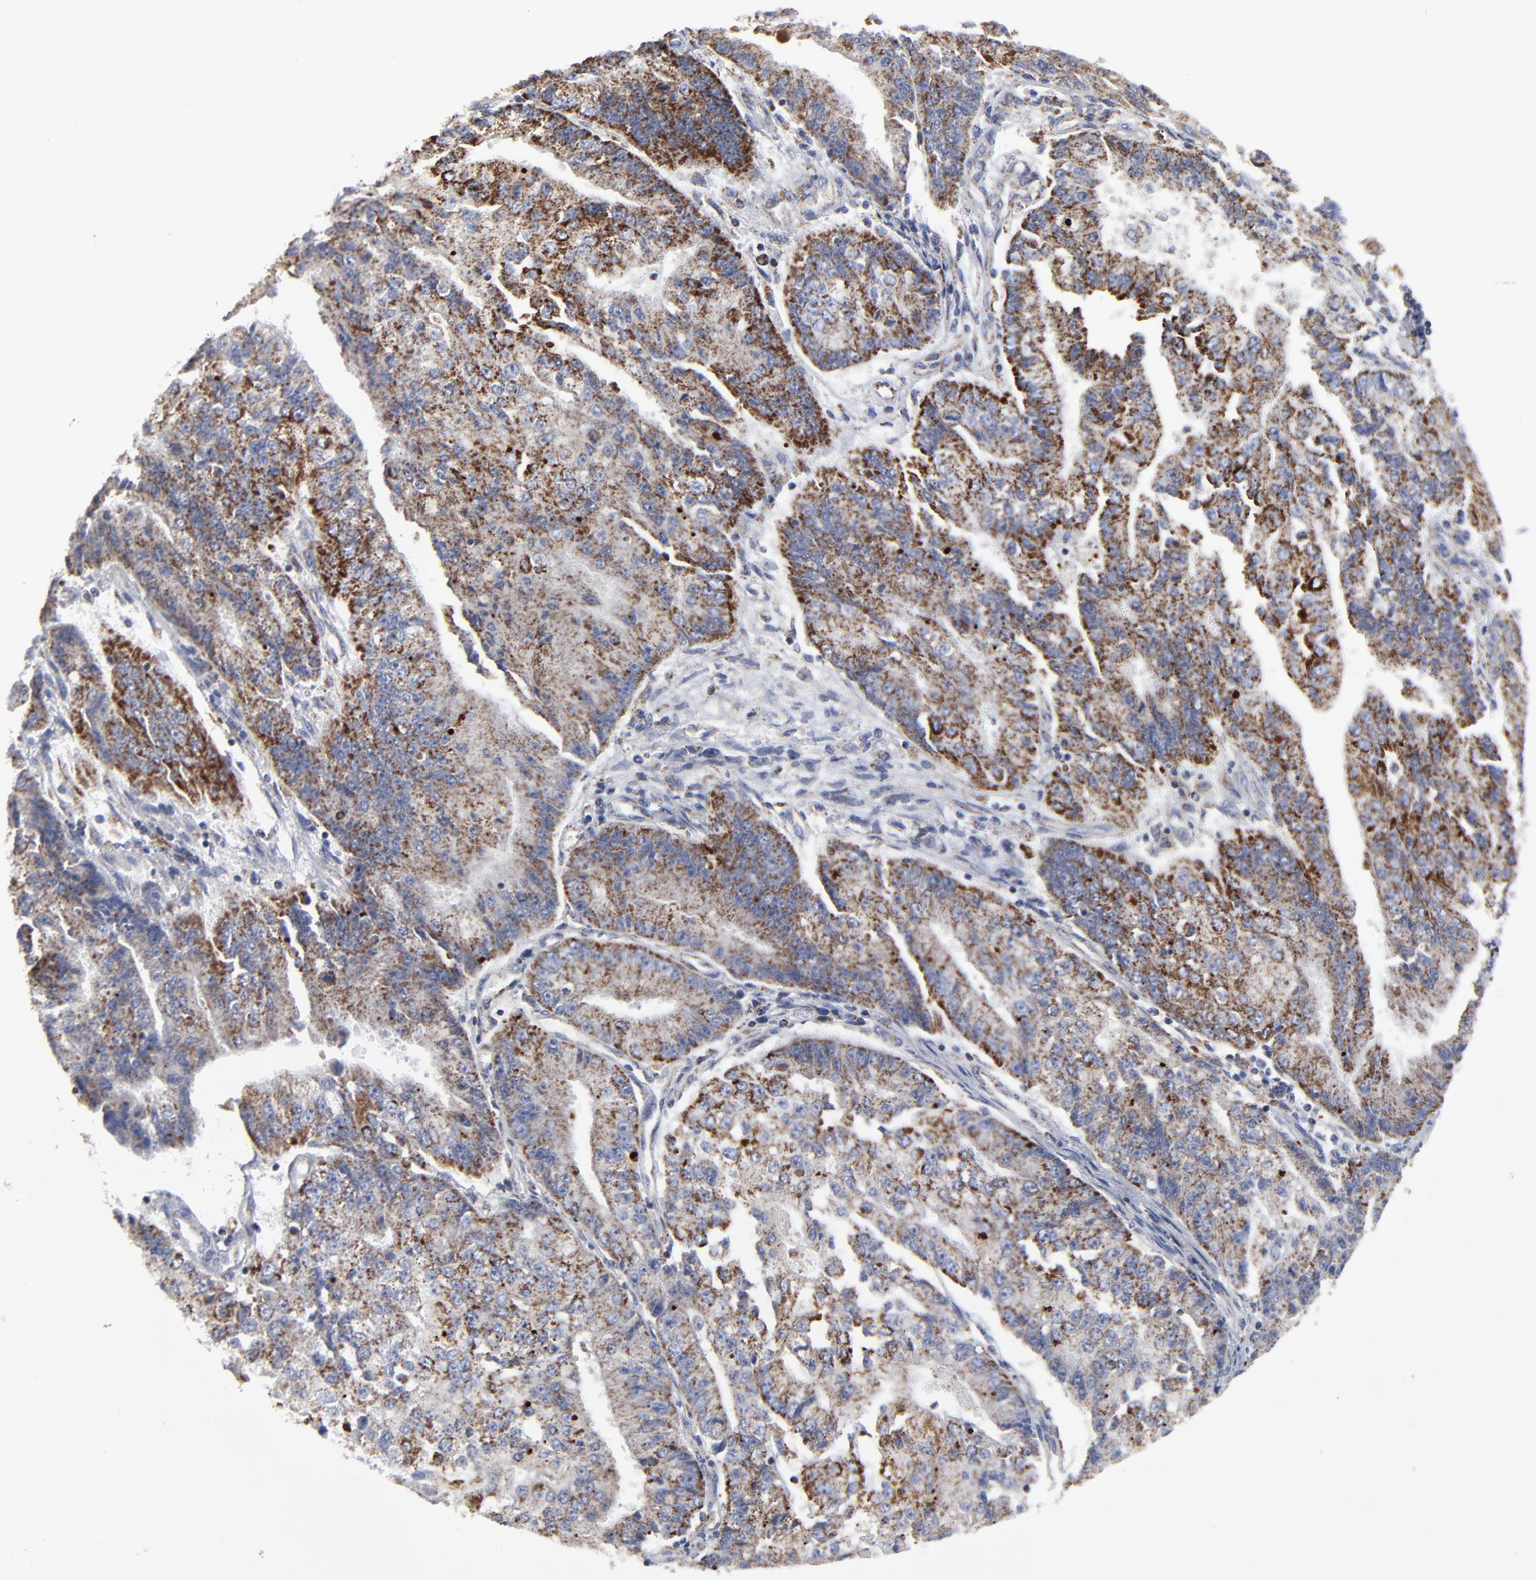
{"staining": {"intensity": "moderate", "quantity": ">75%", "location": "cytoplasmic/membranous"}, "tissue": "endometrial cancer", "cell_type": "Tumor cells", "image_type": "cancer", "snomed": [{"axis": "morphology", "description": "Adenocarcinoma, NOS"}, {"axis": "topography", "description": "Endometrium"}], "caption": "About >75% of tumor cells in human endometrial cancer display moderate cytoplasmic/membranous protein staining as visualized by brown immunohistochemical staining.", "gene": "TXNRD2", "patient": {"sex": "female", "age": 75}}